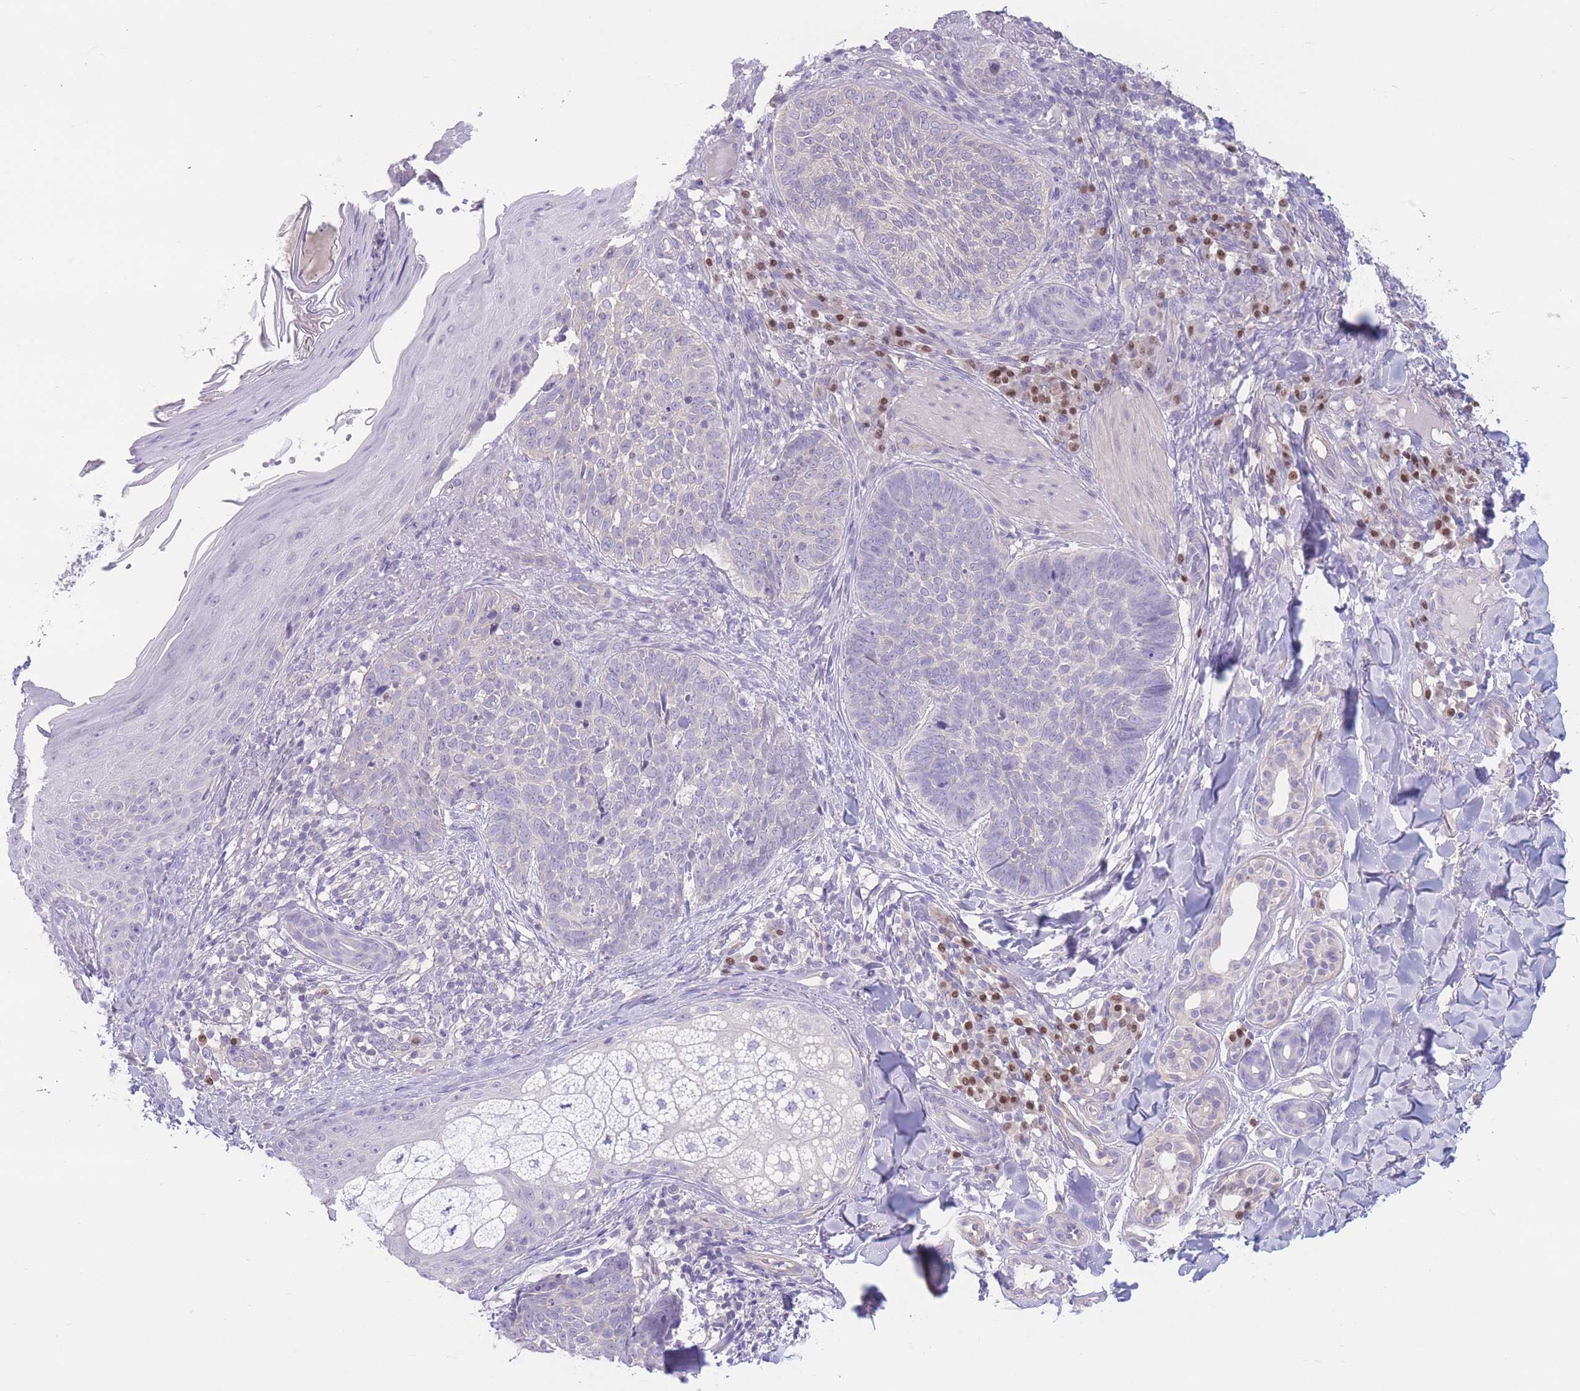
{"staining": {"intensity": "negative", "quantity": "none", "location": "none"}, "tissue": "skin cancer", "cell_type": "Tumor cells", "image_type": "cancer", "snomed": [{"axis": "morphology", "description": "Basal cell carcinoma"}, {"axis": "topography", "description": "Skin"}], "caption": "Immunohistochemistry histopathology image of skin basal cell carcinoma stained for a protein (brown), which reveals no expression in tumor cells.", "gene": "BHLHA15", "patient": {"sex": "female", "age": 61}}